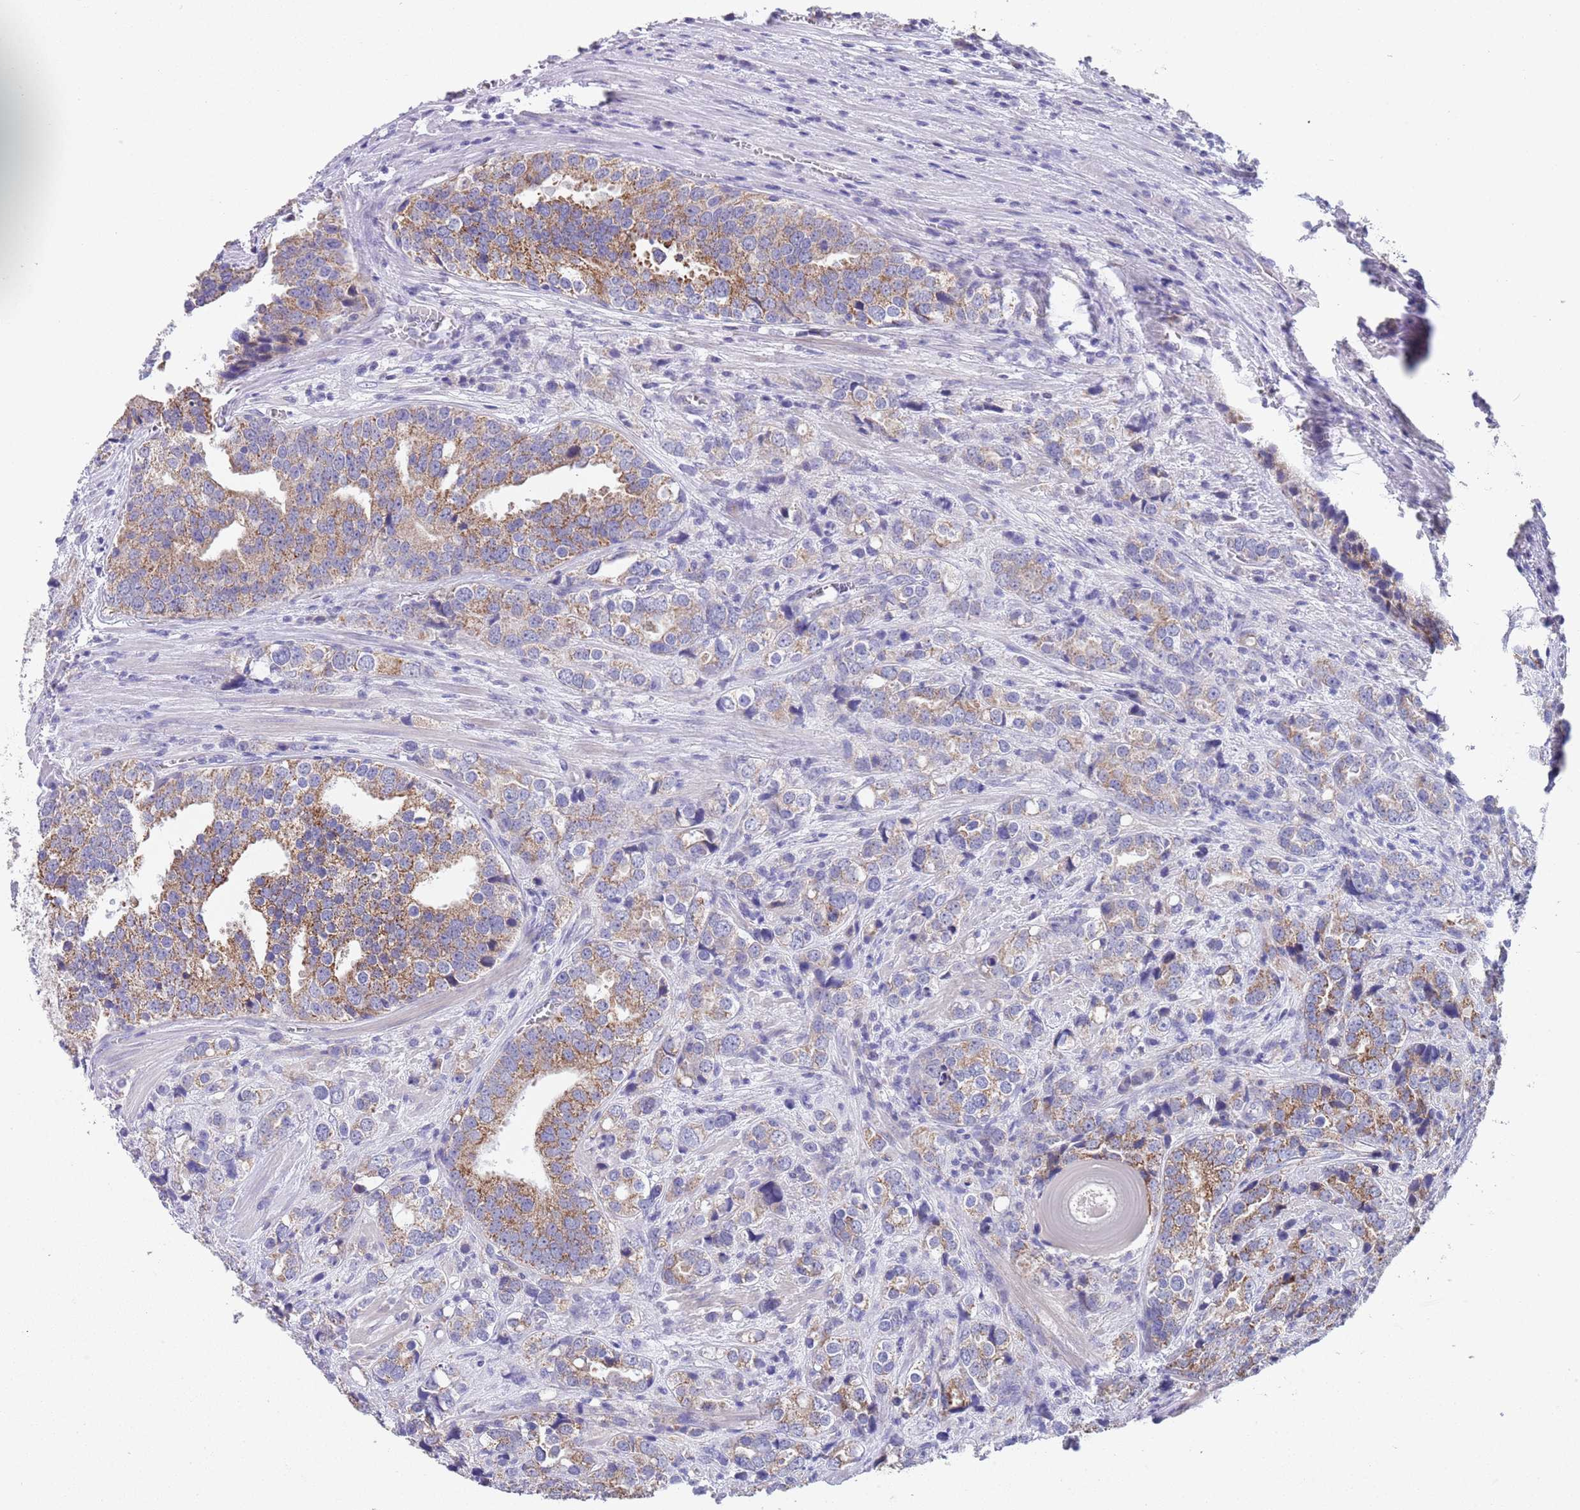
{"staining": {"intensity": "moderate", "quantity": "25%-75%", "location": "cytoplasmic/membranous"}, "tissue": "prostate cancer", "cell_type": "Tumor cells", "image_type": "cancer", "snomed": [{"axis": "morphology", "description": "Adenocarcinoma, High grade"}, {"axis": "topography", "description": "Prostate"}], "caption": "Prostate cancer stained for a protein displays moderate cytoplasmic/membranous positivity in tumor cells. (brown staining indicates protein expression, while blue staining denotes nuclei).", "gene": "SPIRE2", "patient": {"sex": "male", "age": 71}}